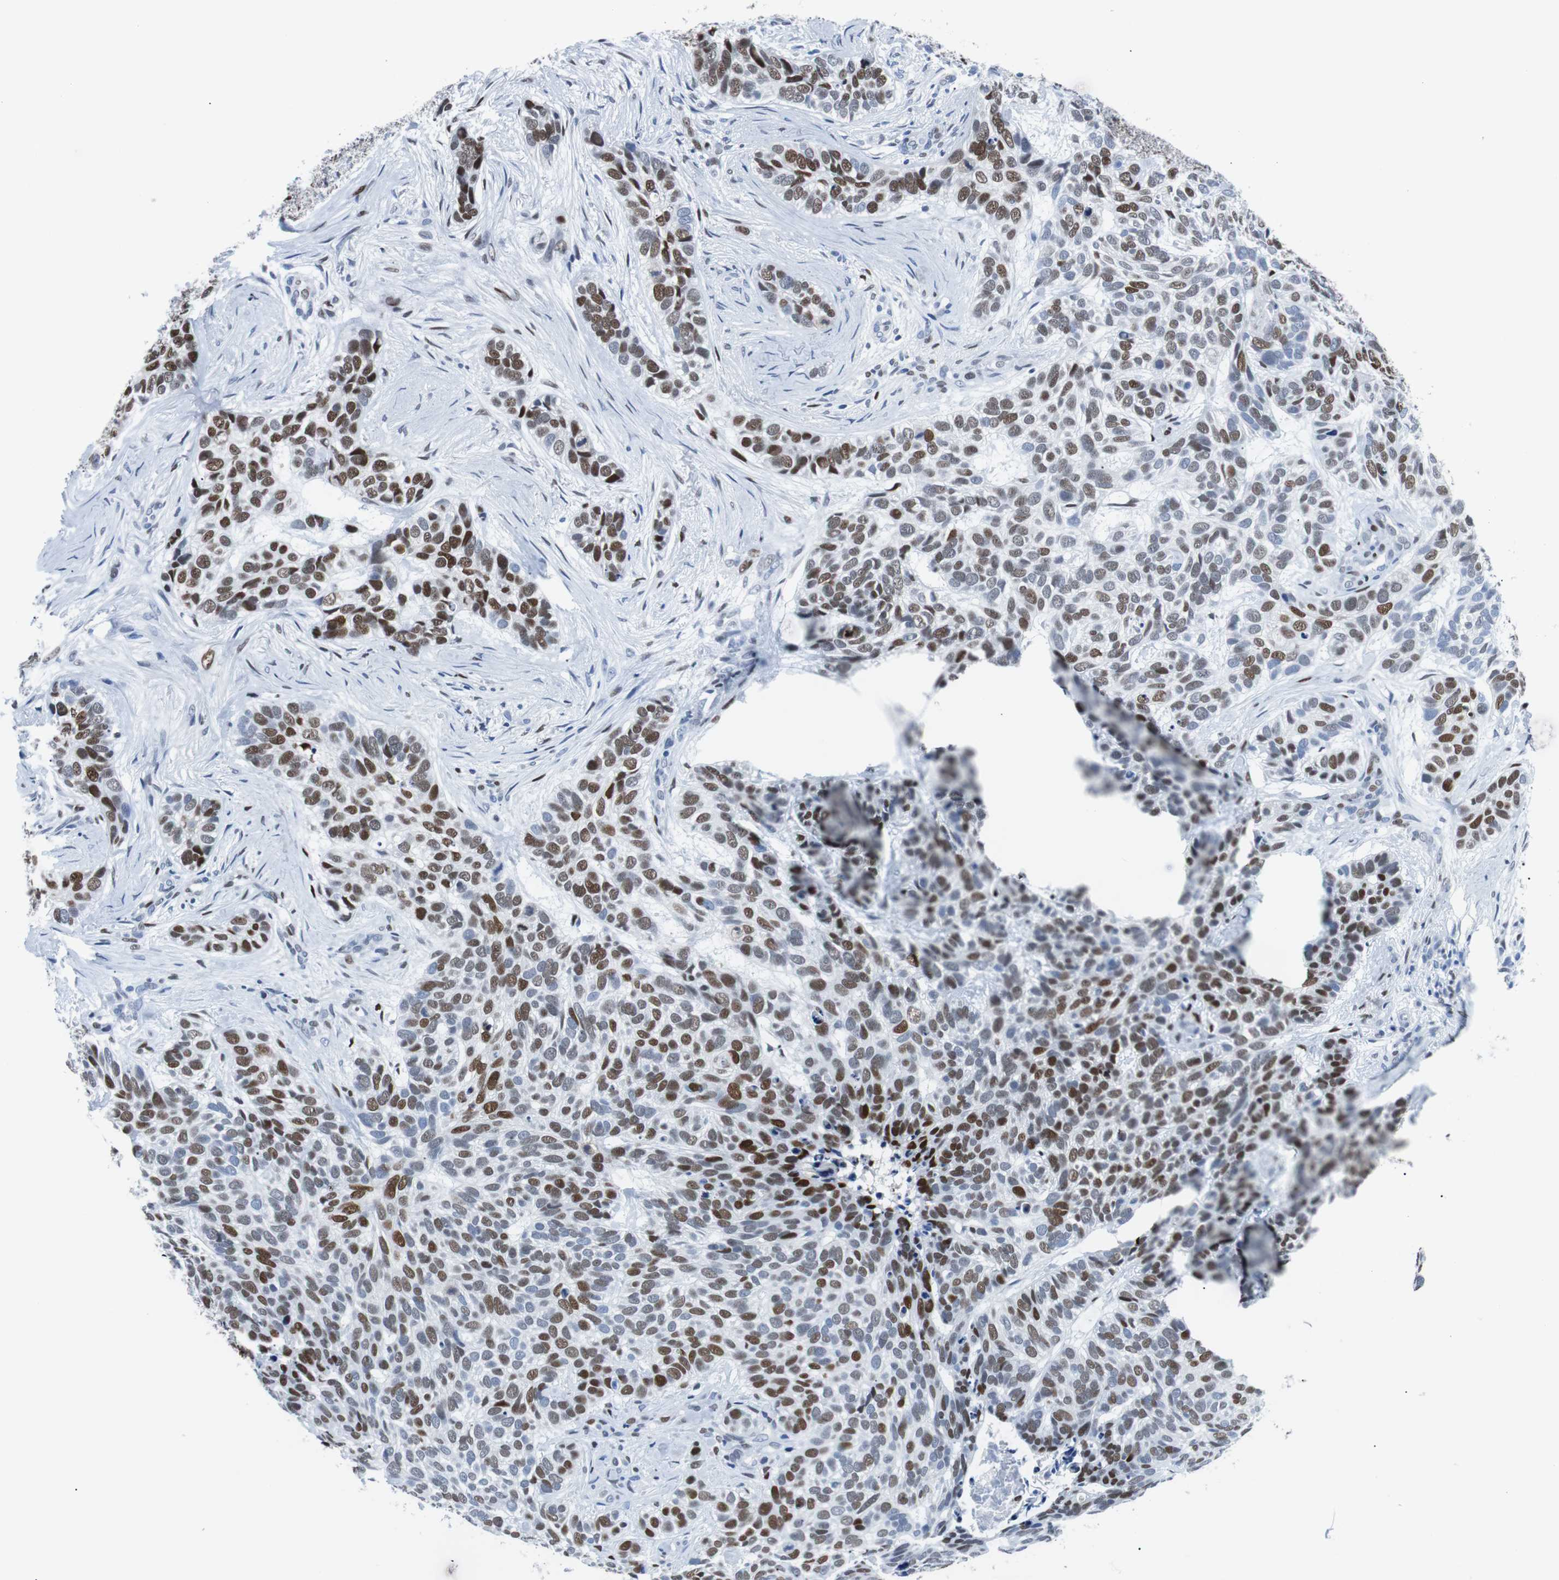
{"staining": {"intensity": "strong", "quantity": ">75%", "location": "nuclear"}, "tissue": "skin cancer", "cell_type": "Tumor cells", "image_type": "cancer", "snomed": [{"axis": "morphology", "description": "Basal cell carcinoma"}, {"axis": "topography", "description": "Skin"}], "caption": "Immunohistochemical staining of human skin cancer shows strong nuclear protein positivity in about >75% of tumor cells.", "gene": "JUN", "patient": {"sex": "male", "age": 87}}